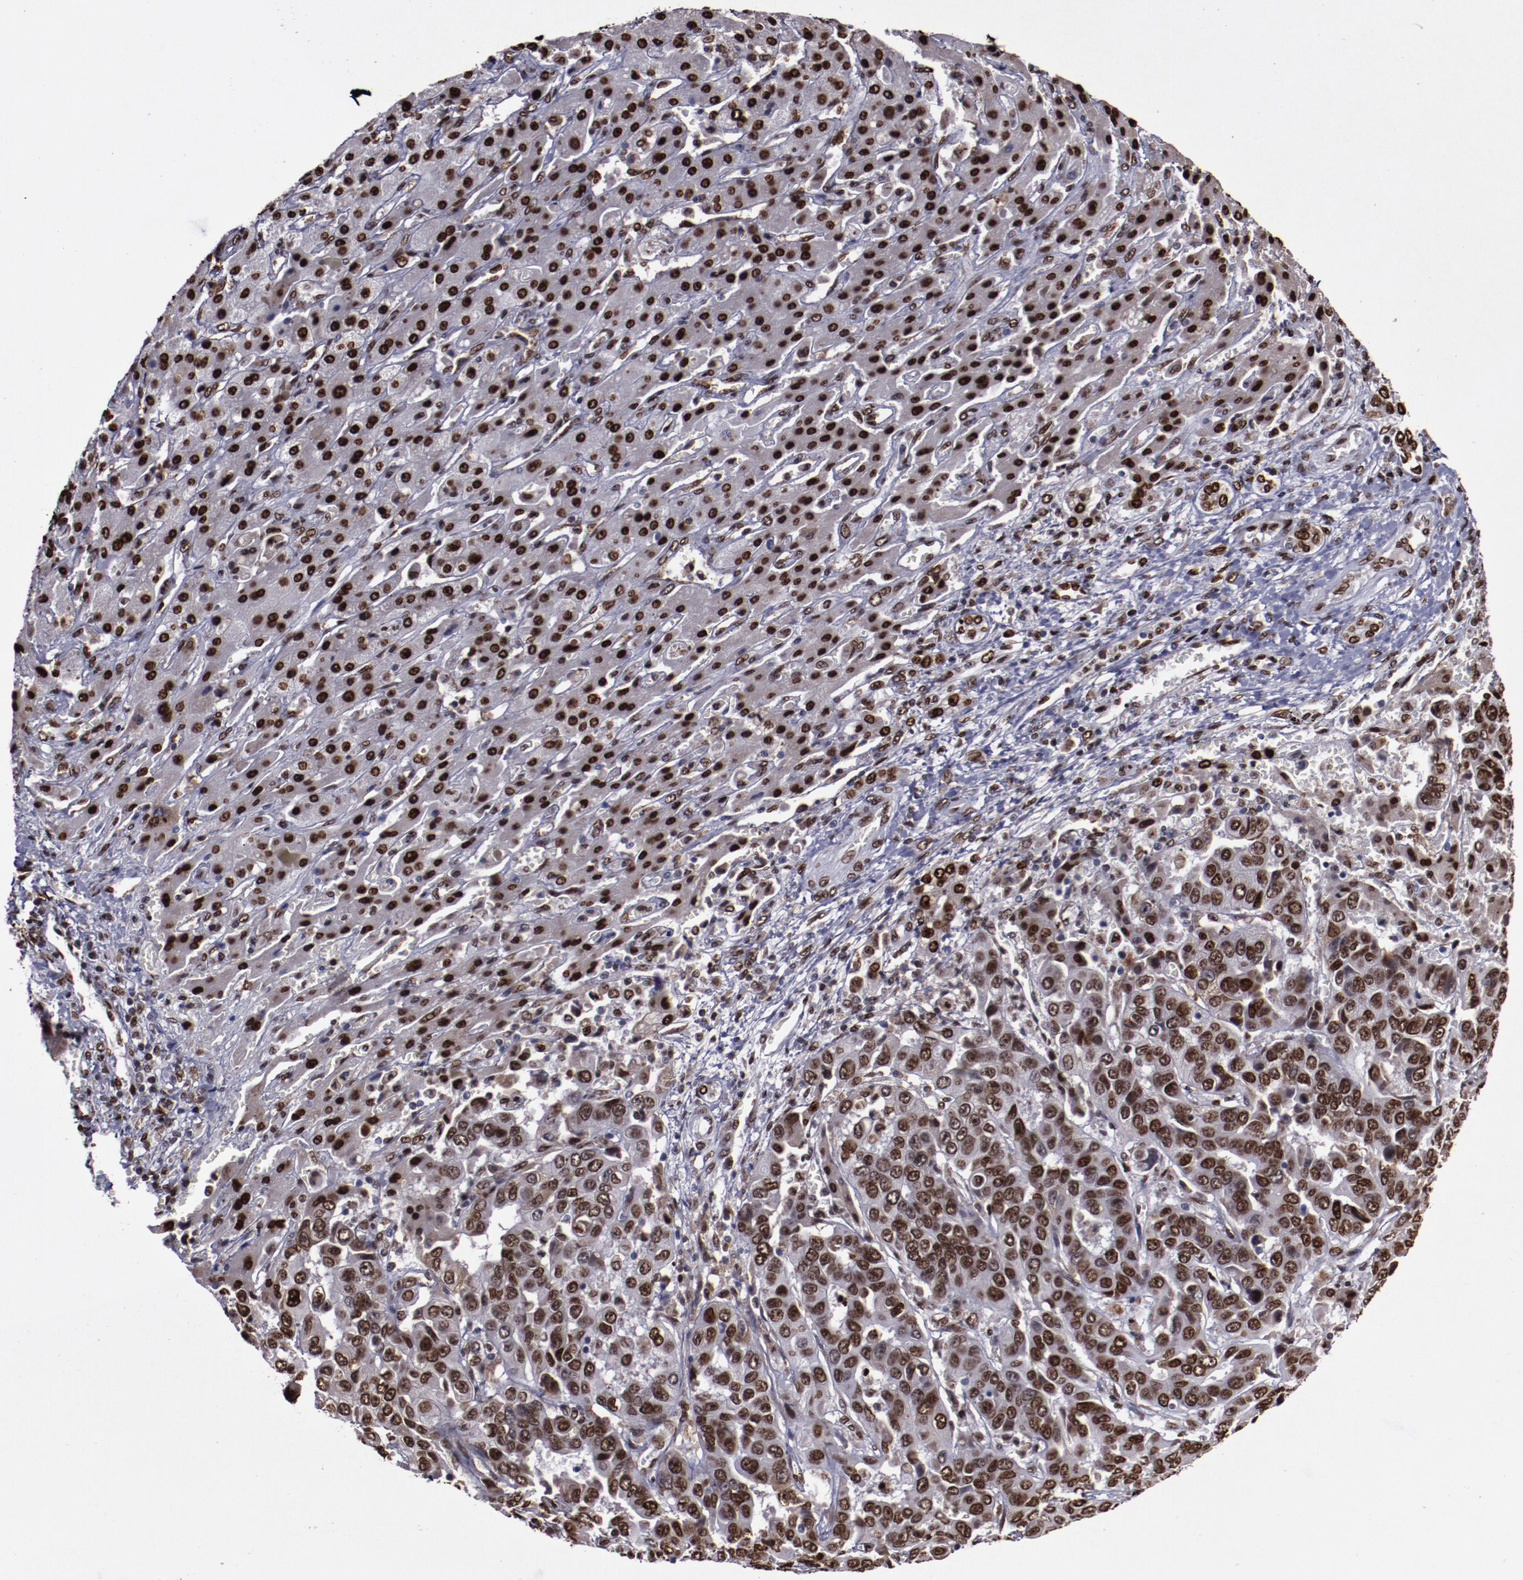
{"staining": {"intensity": "strong", "quantity": ">75%", "location": "nuclear"}, "tissue": "liver cancer", "cell_type": "Tumor cells", "image_type": "cancer", "snomed": [{"axis": "morphology", "description": "Cholangiocarcinoma"}, {"axis": "topography", "description": "Liver"}], "caption": "The micrograph displays staining of liver cancer (cholangiocarcinoma), revealing strong nuclear protein staining (brown color) within tumor cells.", "gene": "APEX1", "patient": {"sex": "female", "age": 52}}